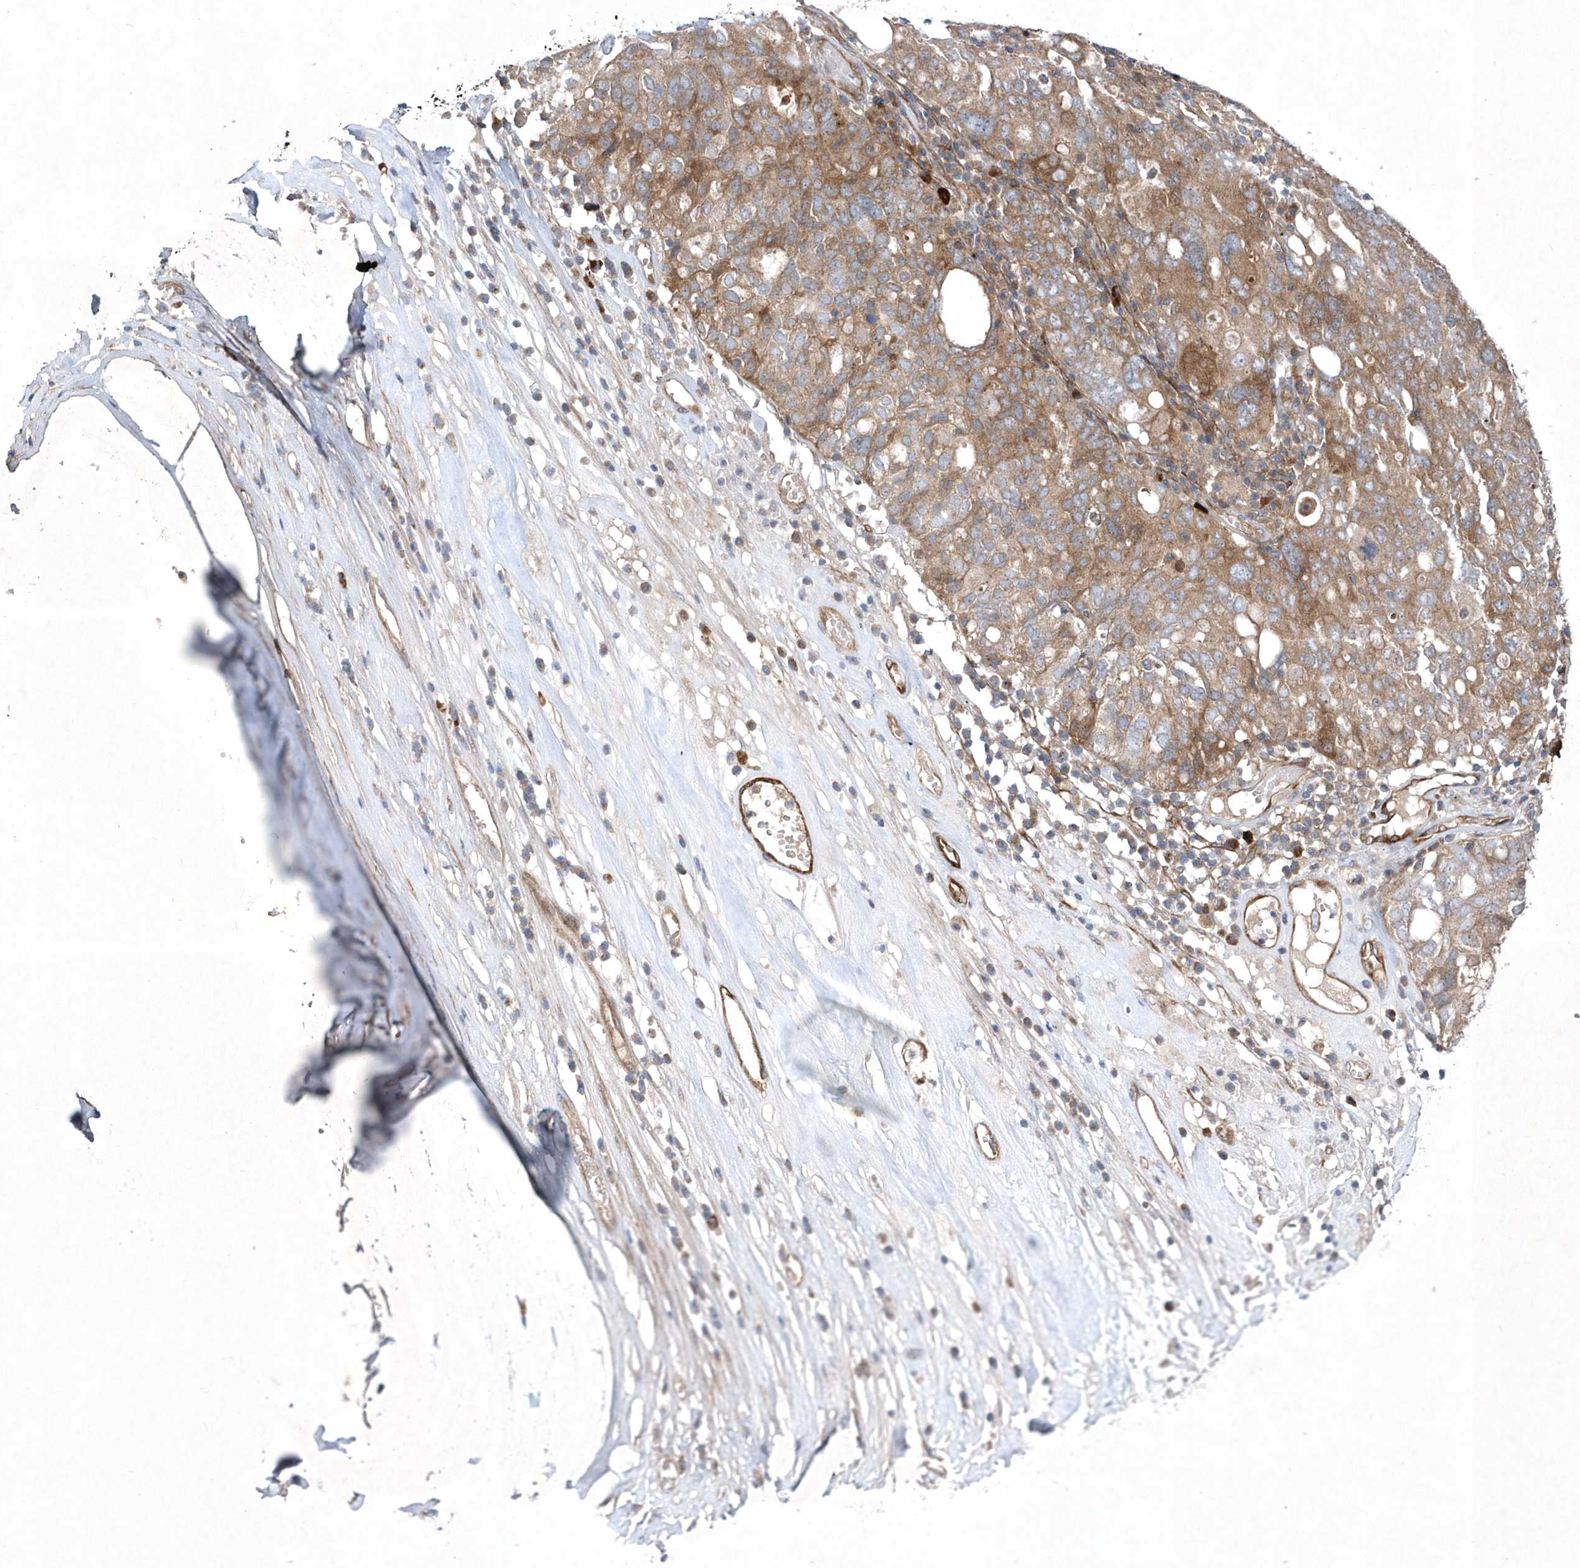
{"staining": {"intensity": "moderate", "quantity": ">75%", "location": "cytoplasmic/membranous"}, "tissue": "ovarian cancer", "cell_type": "Tumor cells", "image_type": "cancer", "snomed": [{"axis": "morphology", "description": "Carcinoma, endometroid"}, {"axis": "topography", "description": "Ovary"}], "caption": "Moderate cytoplasmic/membranous expression is present in approximately >75% of tumor cells in ovarian cancer.", "gene": "DSPP", "patient": {"sex": "female", "age": 62}}